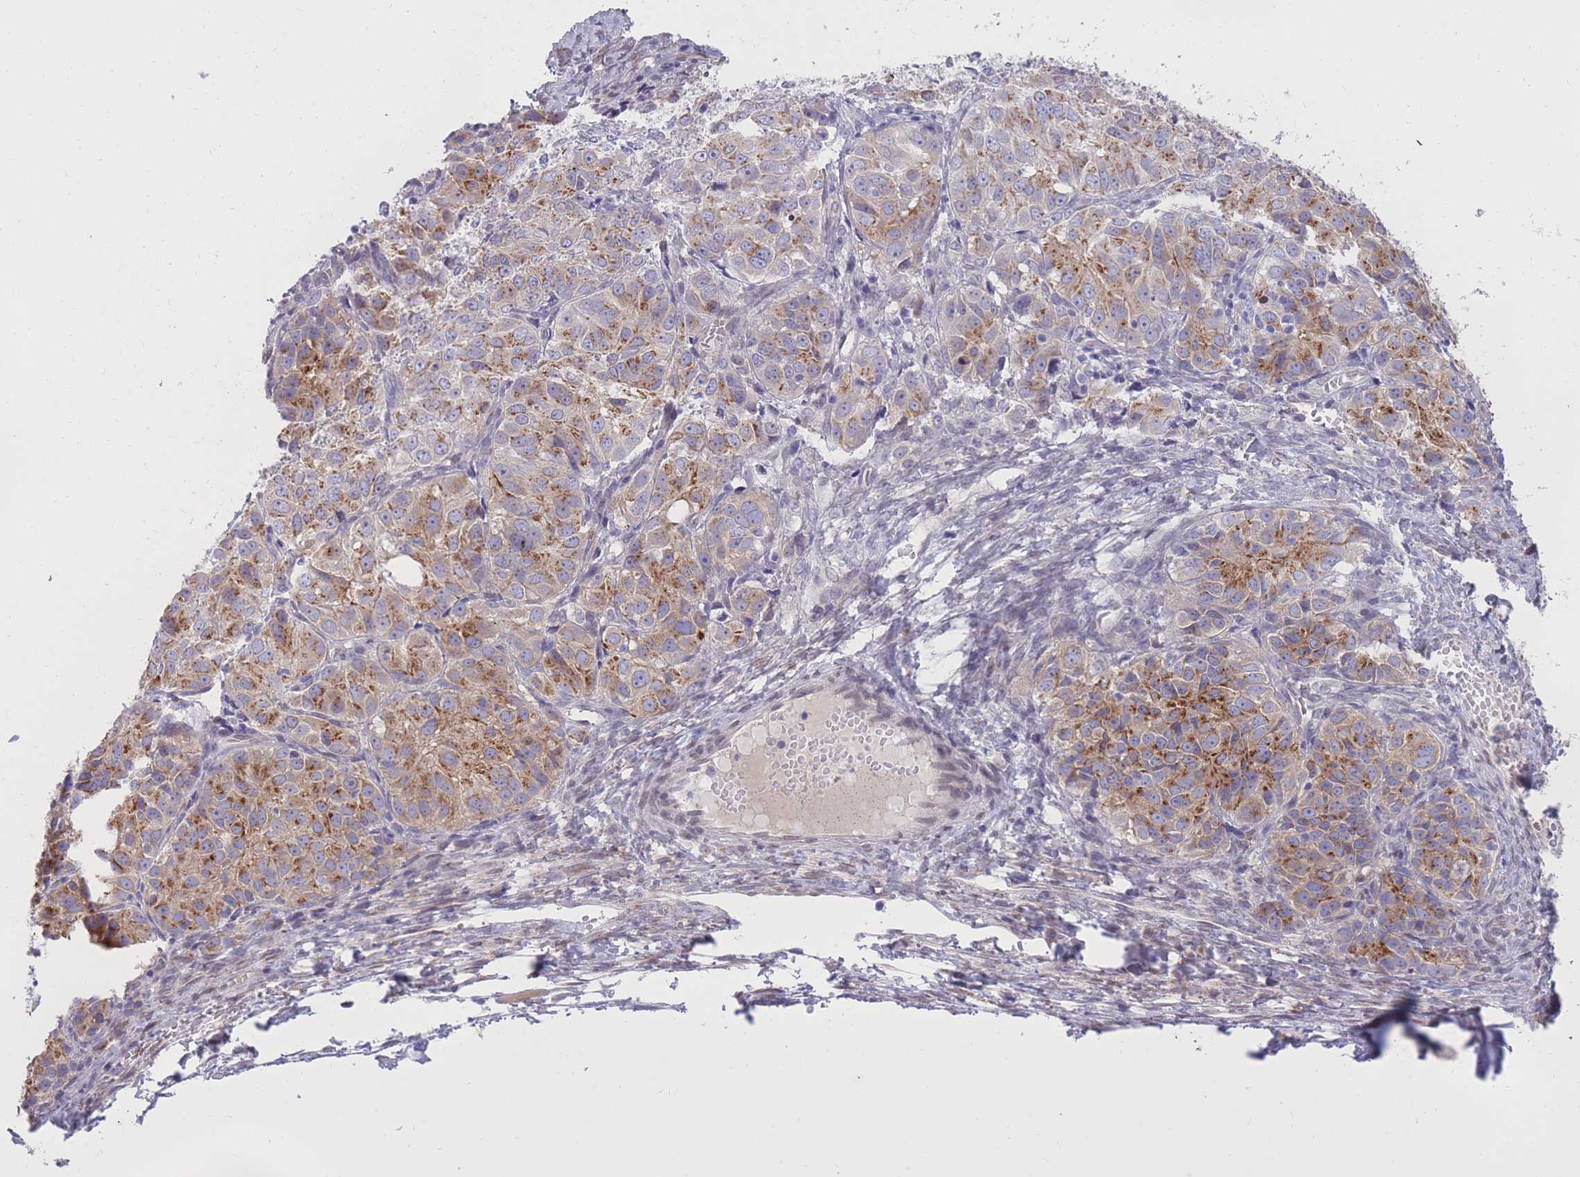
{"staining": {"intensity": "moderate", "quantity": "25%-75%", "location": "cytoplasmic/membranous"}, "tissue": "ovarian cancer", "cell_type": "Tumor cells", "image_type": "cancer", "snomed": [{"axis": "morphology", "description": "Carcinoma, endometroid"}, {"axis": "topography", "description": "Ovary"}], "caption": "Immunohistochemical staining of ovarian endometroid carcinoma exhibits medium levels of moderate cytoplasmic/membranous protein expression in about 25%-75% of tumor cells.", "gene": "HOOK2", "patient": {"sex": "female", "age": 51}}